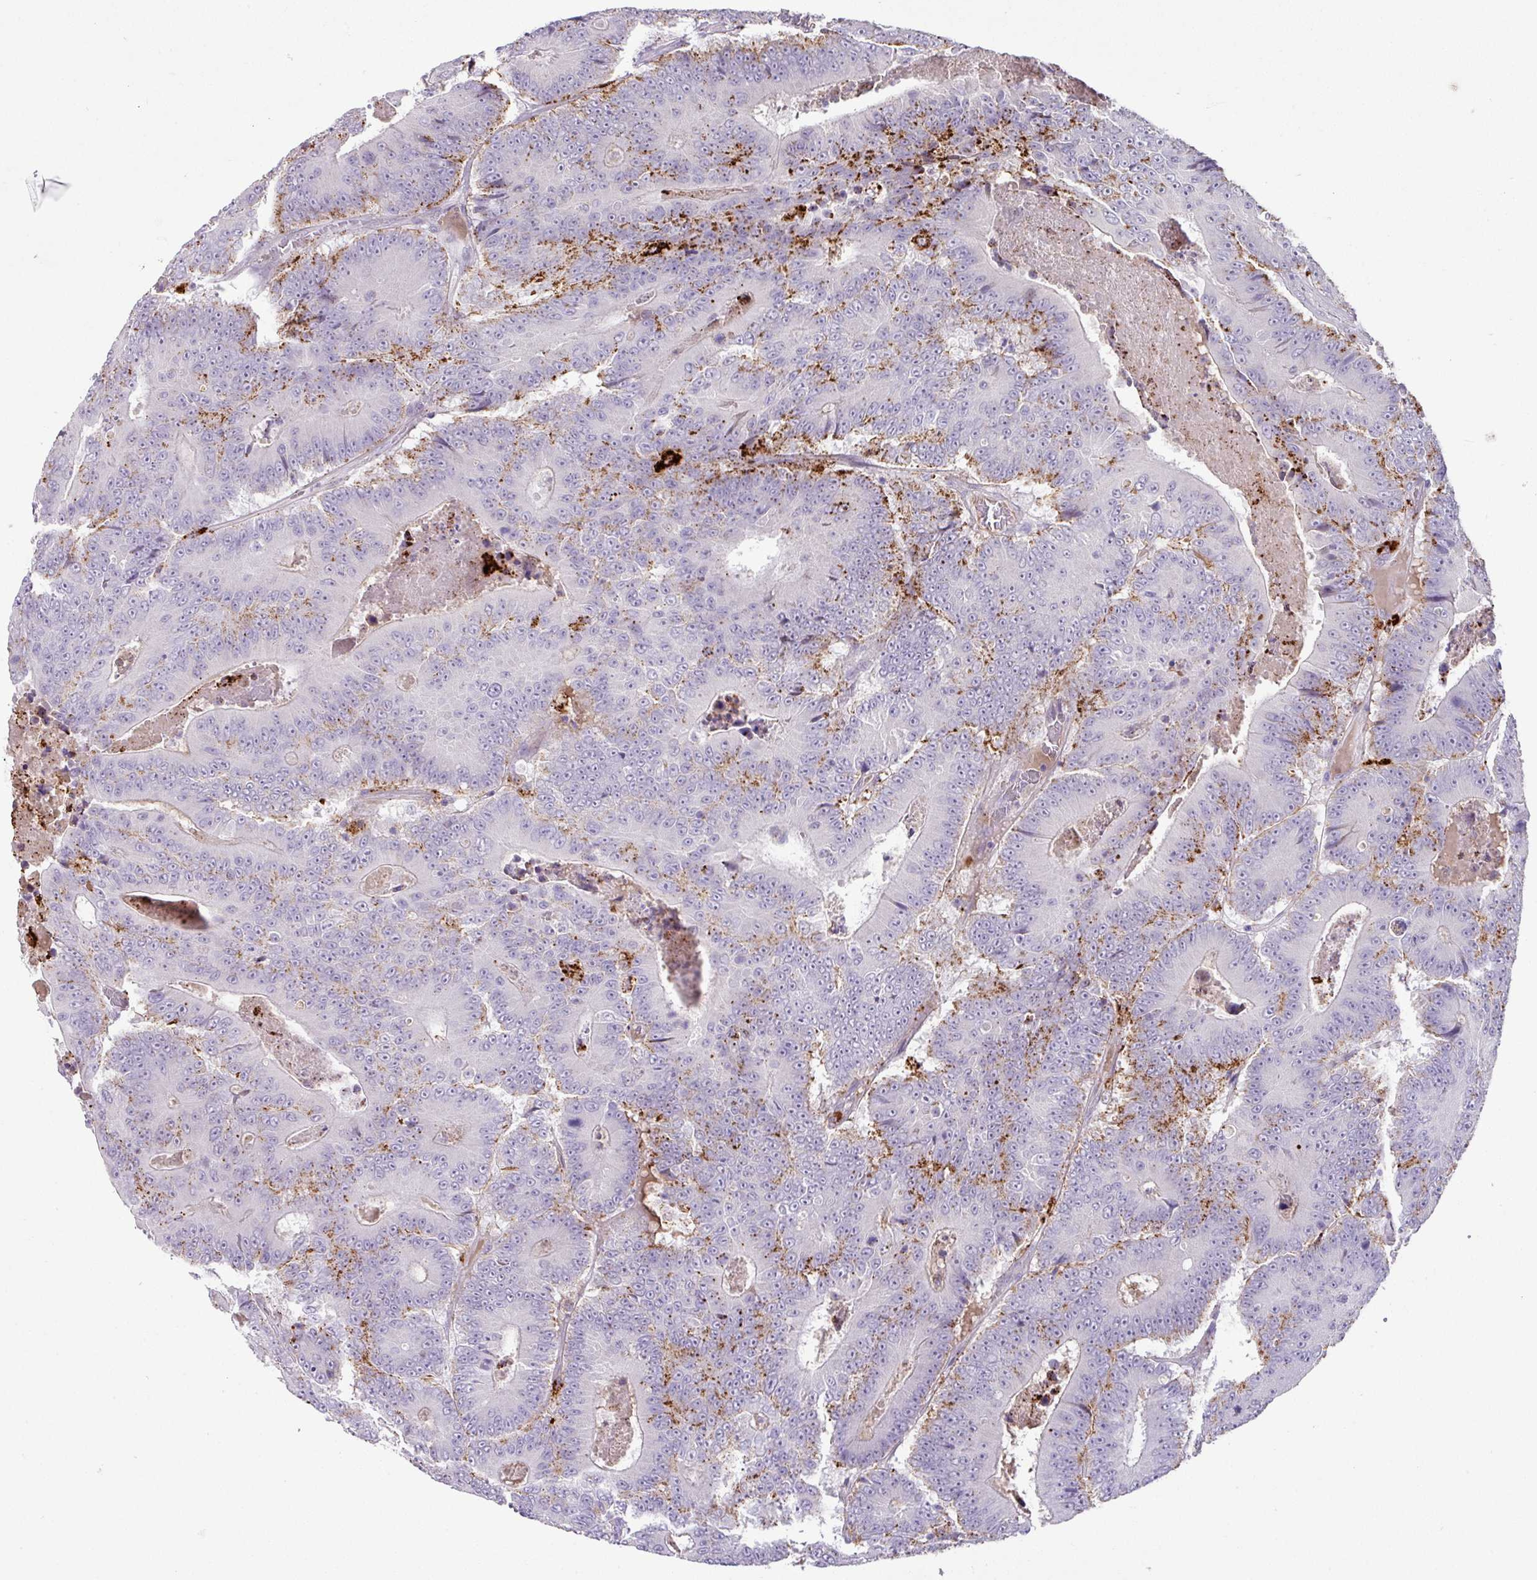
{"staining": {"intensity": "moderate", "quantity": "<25%", "location": "cytoplasmic/membranous"}, "tissue": "colorectal cancer", "cell_type": "Tumor cells", "image_type": "cancer", "snomed": [{"axis": "morphology", "description": "Adenocarcinoma, NOS"}, {"axis": "topography", "description": "Colon"}], "caption": "A low amount of moderate cytoplasmic/membranous staining is seen in about <25% of tumor cells in colorectal adenocarcinoma tissue.", "gene": "PLEKHH3", "patient": {"sex": "male", "age": 83}}